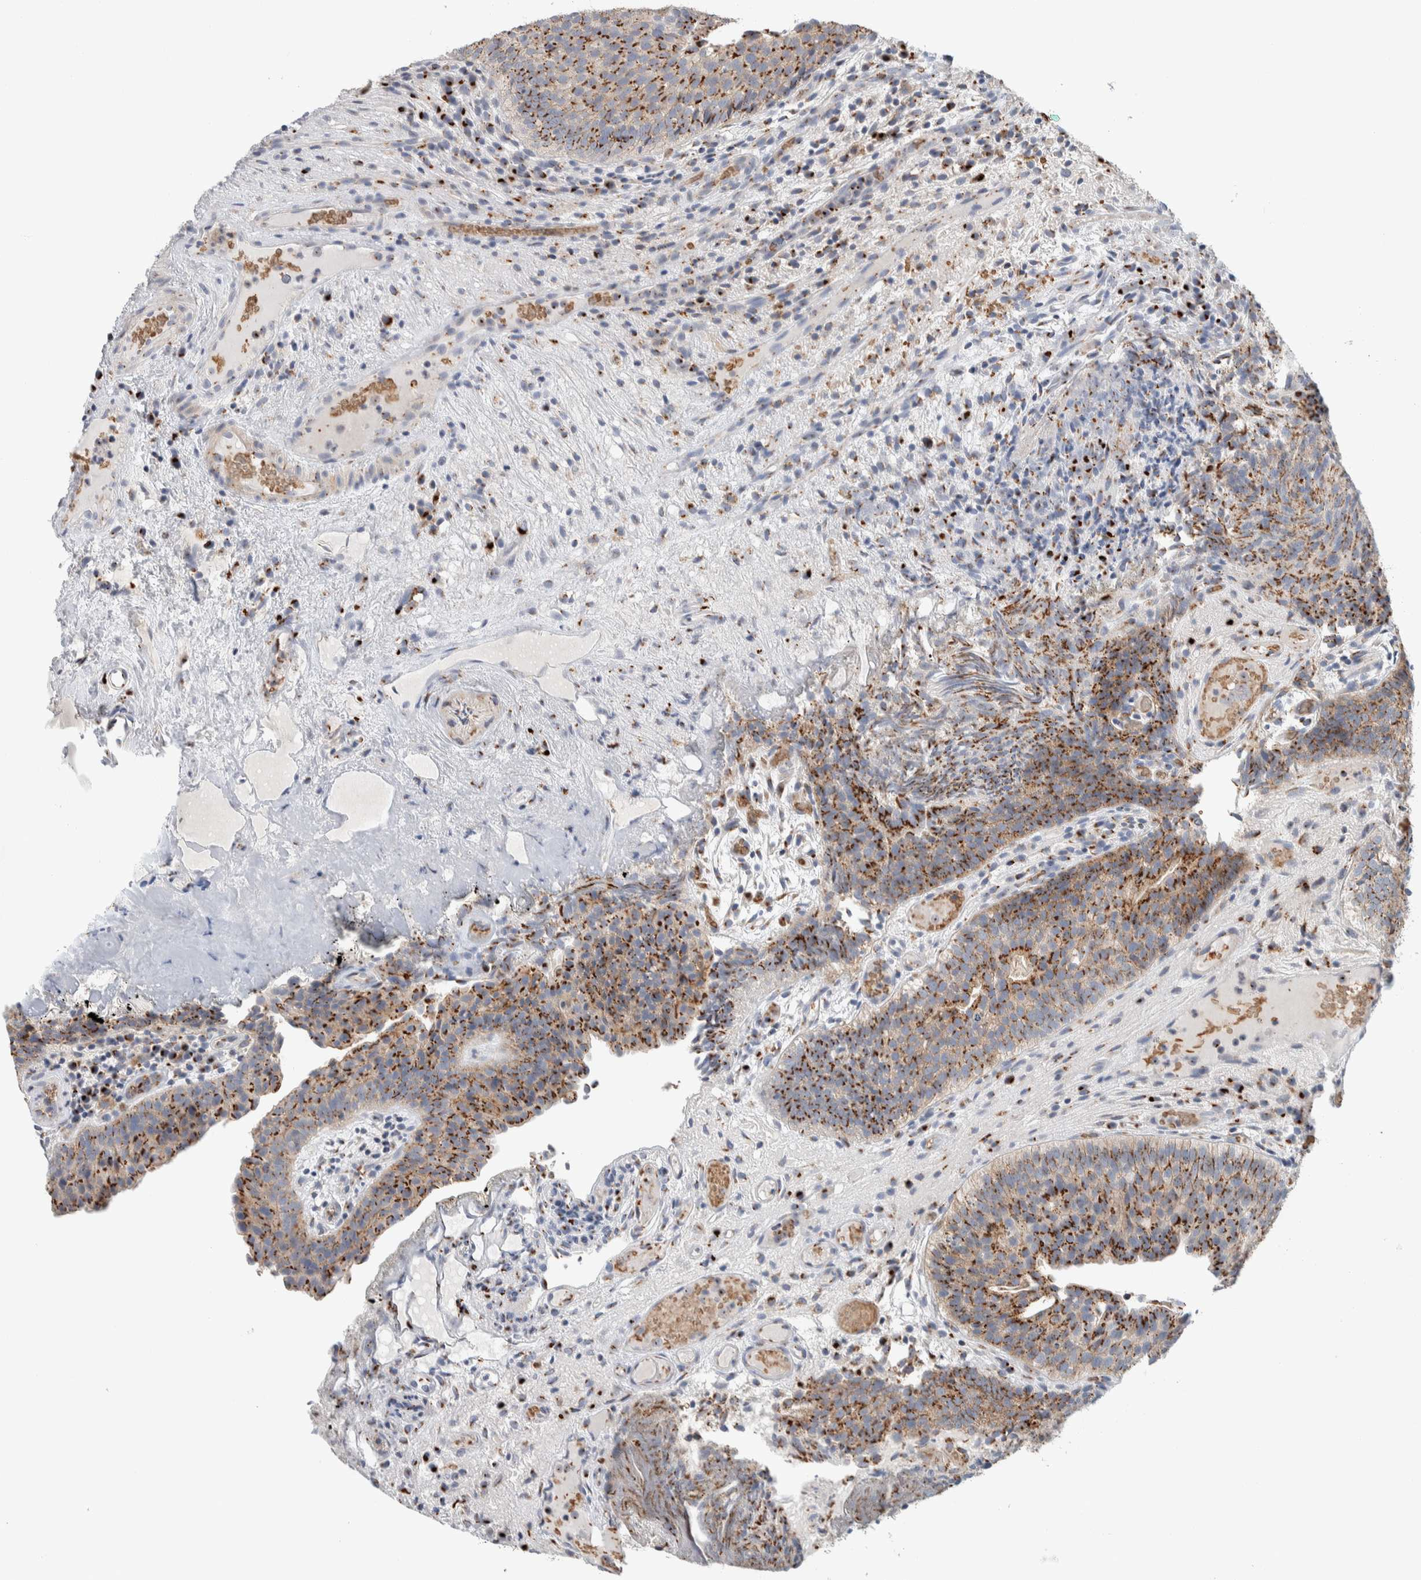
{"staining": {"intensity": "moderate", "quantity": ">75%", "location": "cytoplasmic/membranous"}, "tissue": "urothelial cancer", "cell_type": "Tumor cells", "image_type": "cancer", "snomed": [{"axis": "morphology", "description": "Urothelial carcinoma, Low grade"}, {"axis": "topography", "description": "Urinary bladder"}], "caption": "Low-grade urothelial carcinoma was stained to show a protein in brown. There is medium levels of moderate cytoplasmic/membranous expression in approximately >75% of tumor cells. The protein is stained brown, and the nuclei are stained in blue (DAB (3,3'-diaminobenzidine) IHC with brightfield microscopy, high magnification).", "gene": "SLC38A10", "patient": {"sex": "male", "age": 86}}